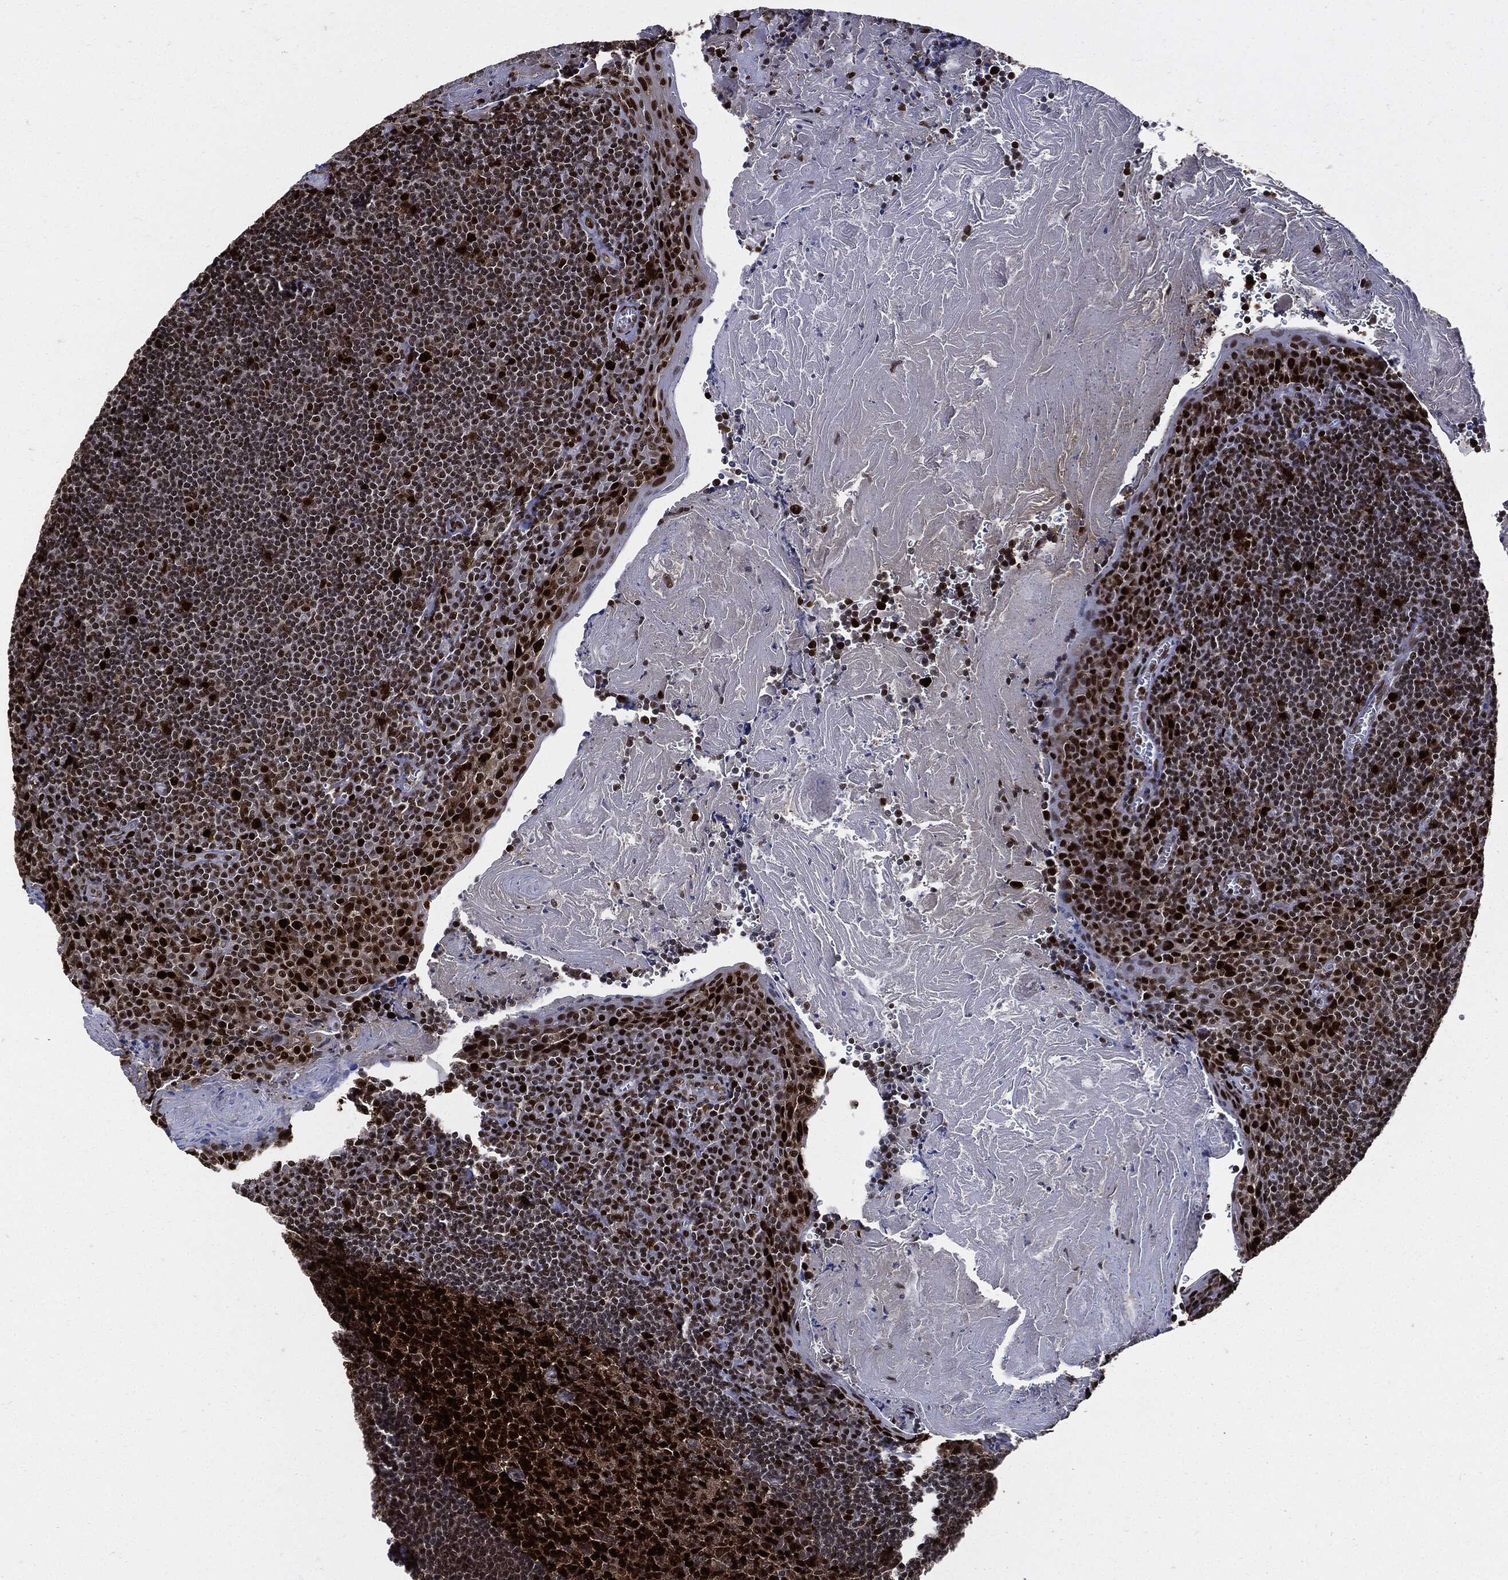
{"staining": {"intensity": "strong", "quantity": "25%-75%", "location": "nuclear"}, "tissue": "tonsil", "cell_type": "Germinal center cells", "image_type": "normal", "snomed": [{"axis": "morphology", "description": "Normal tissue, NOS"}, {"axis": "morphology", "description": "Inflammation, NOS"}, {"axis": "topography", "description": "Tonsil"}], "caption": "Immunohistochemistry (IHC) staining of benign tonsil, which reveals high levels of strong nuclear positivity in approximately 25%-75% of germinal center cells indicating strong nuclear protein positivity. The staining was performed using DAB (brown) for protein detection and nuclei were counterstained in hematoxylin (blue).", "gene": "PCNA", "patient": {"sex": "female", "age": 31}}